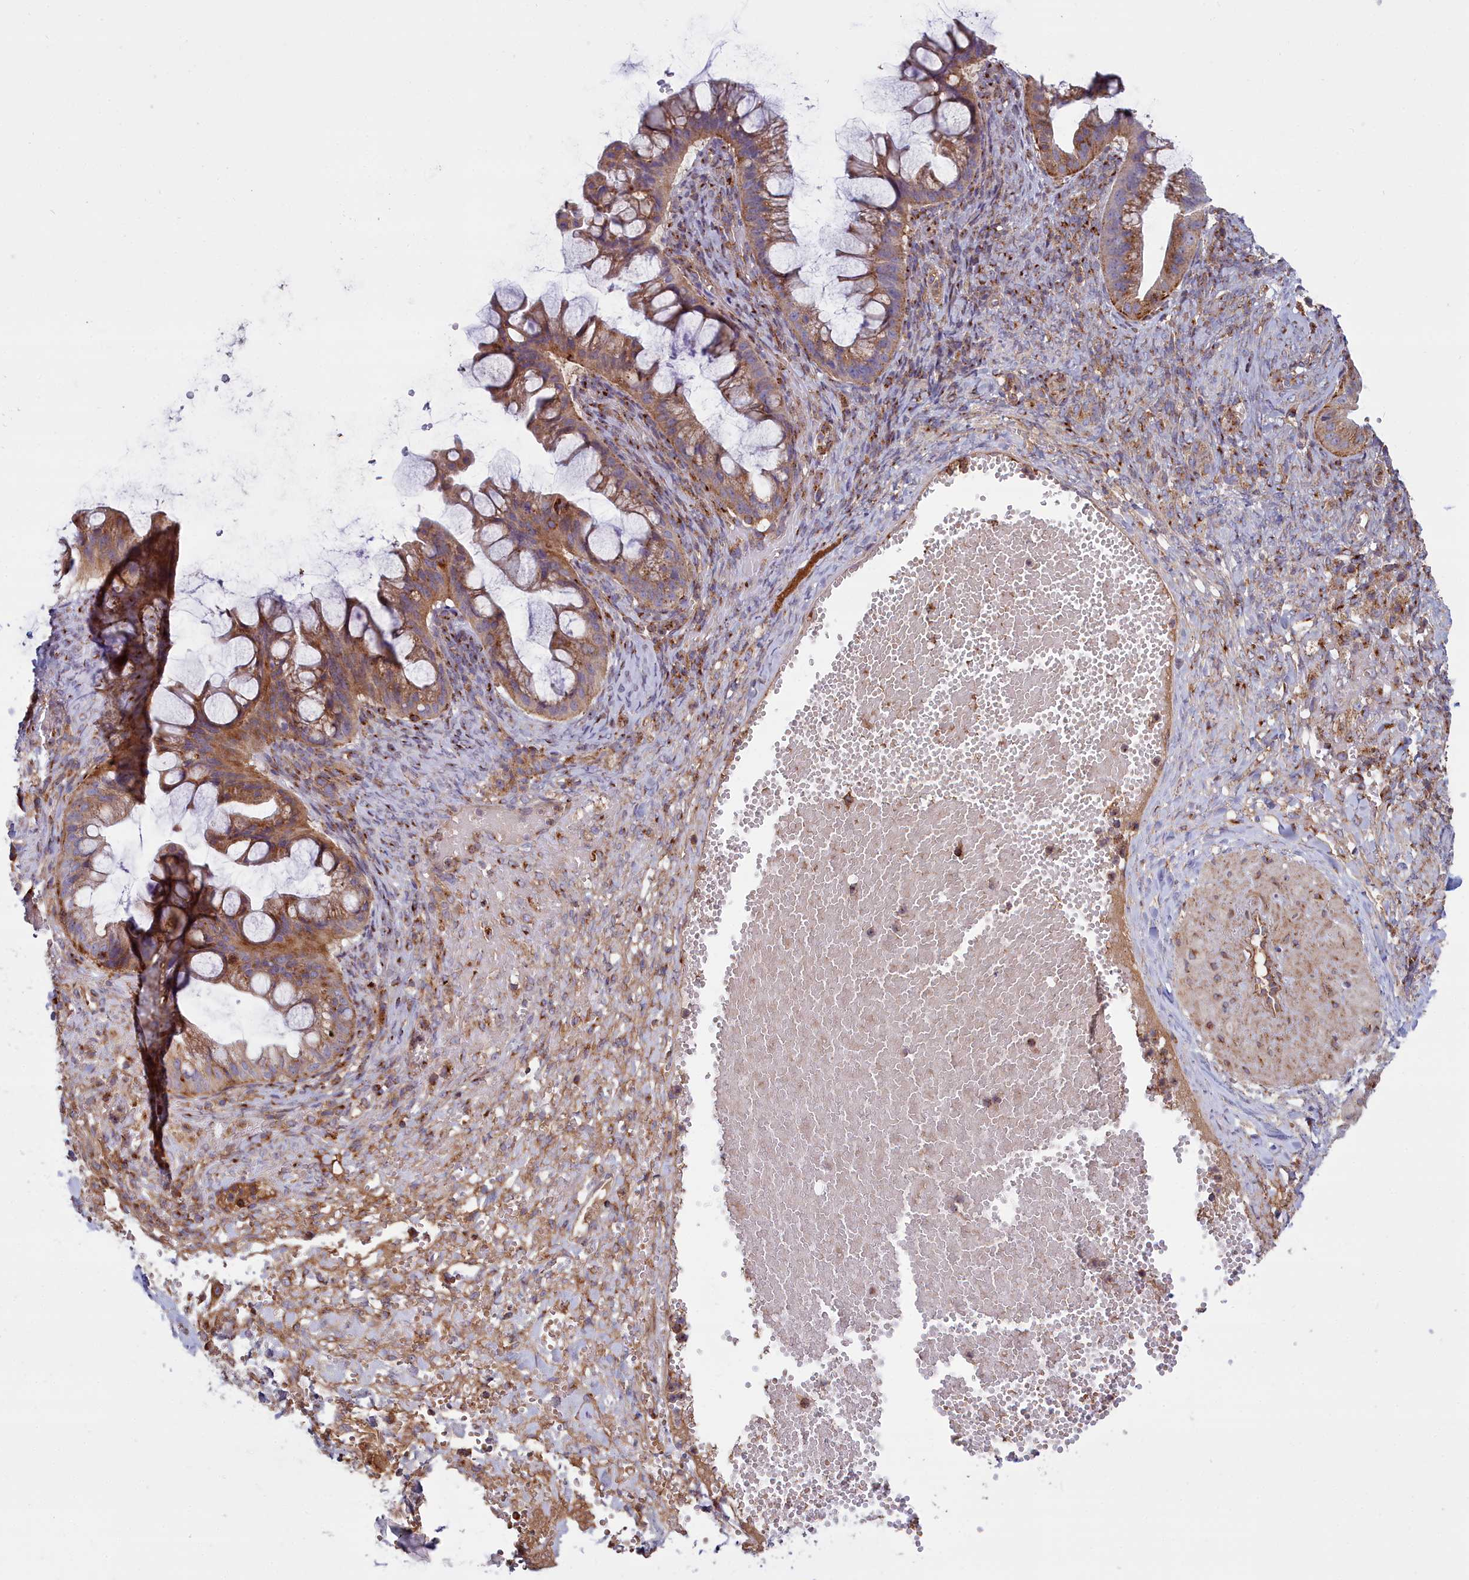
{"staining": {"intensity": "moderate", "quantity": ">75%", "location": "cytoplasmic/membranous"}, "tissue": "ovarian cancer", "cell_type": "Tumor cells", "image_type": "cancer", "snomed": [{"axis": "morphology", "description": "Cystadenocarcinoma, mucinous, NOS"}, {"axis": "topography", "description": "Ovary"}], "caption": "Moderate cytoplasmic/membranous protein positivity is identified in about >75% of tumor cells in mucinous cystadenocarcinoma (ovarian). (DAB (3,3'-diaminobenzidine) IHC with brightfield microscopy, high magnification).", "gene": "LNPEP", "patient": {"sex": "female", "age": 73}}